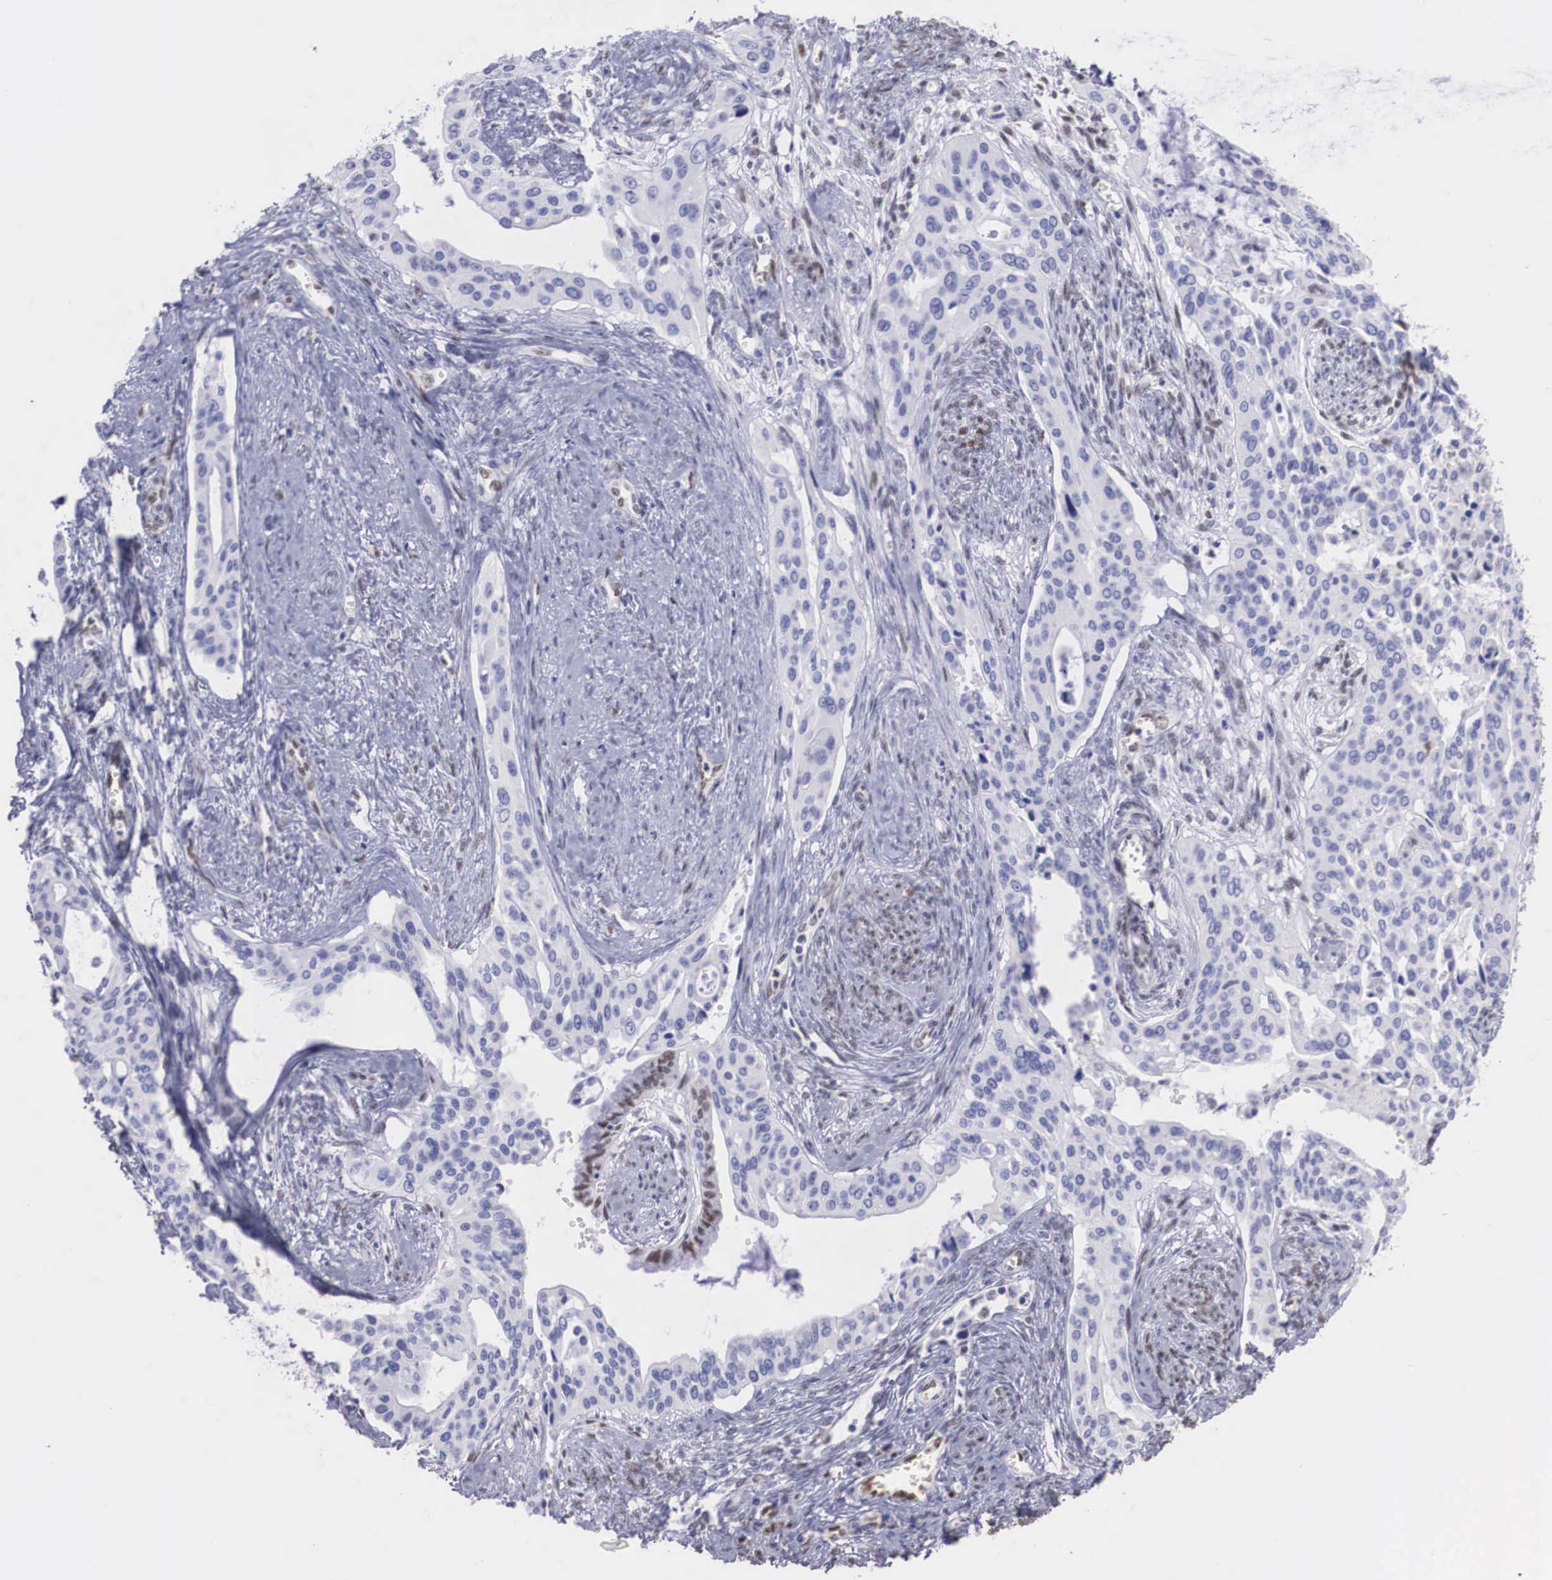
{"staining": {"intensity": "negative", "quantity": "none", "location": "none"}, "tissue": "cervical cancer", "cell_type": "Tumor cells", "image_type": "cancer", "snomed": [{"axis": "morphology", "description": "Squamous cell carcinoma, NOS"}, {"axis": "topography", "description": "Cervix"}], "caption": "Immunohistochemical staining of human cervical squamous cell carcinoma shows no significant staining in tumor cells.", "gene": "HMGN5", "patient": {"sex": "female", "age": 34}}